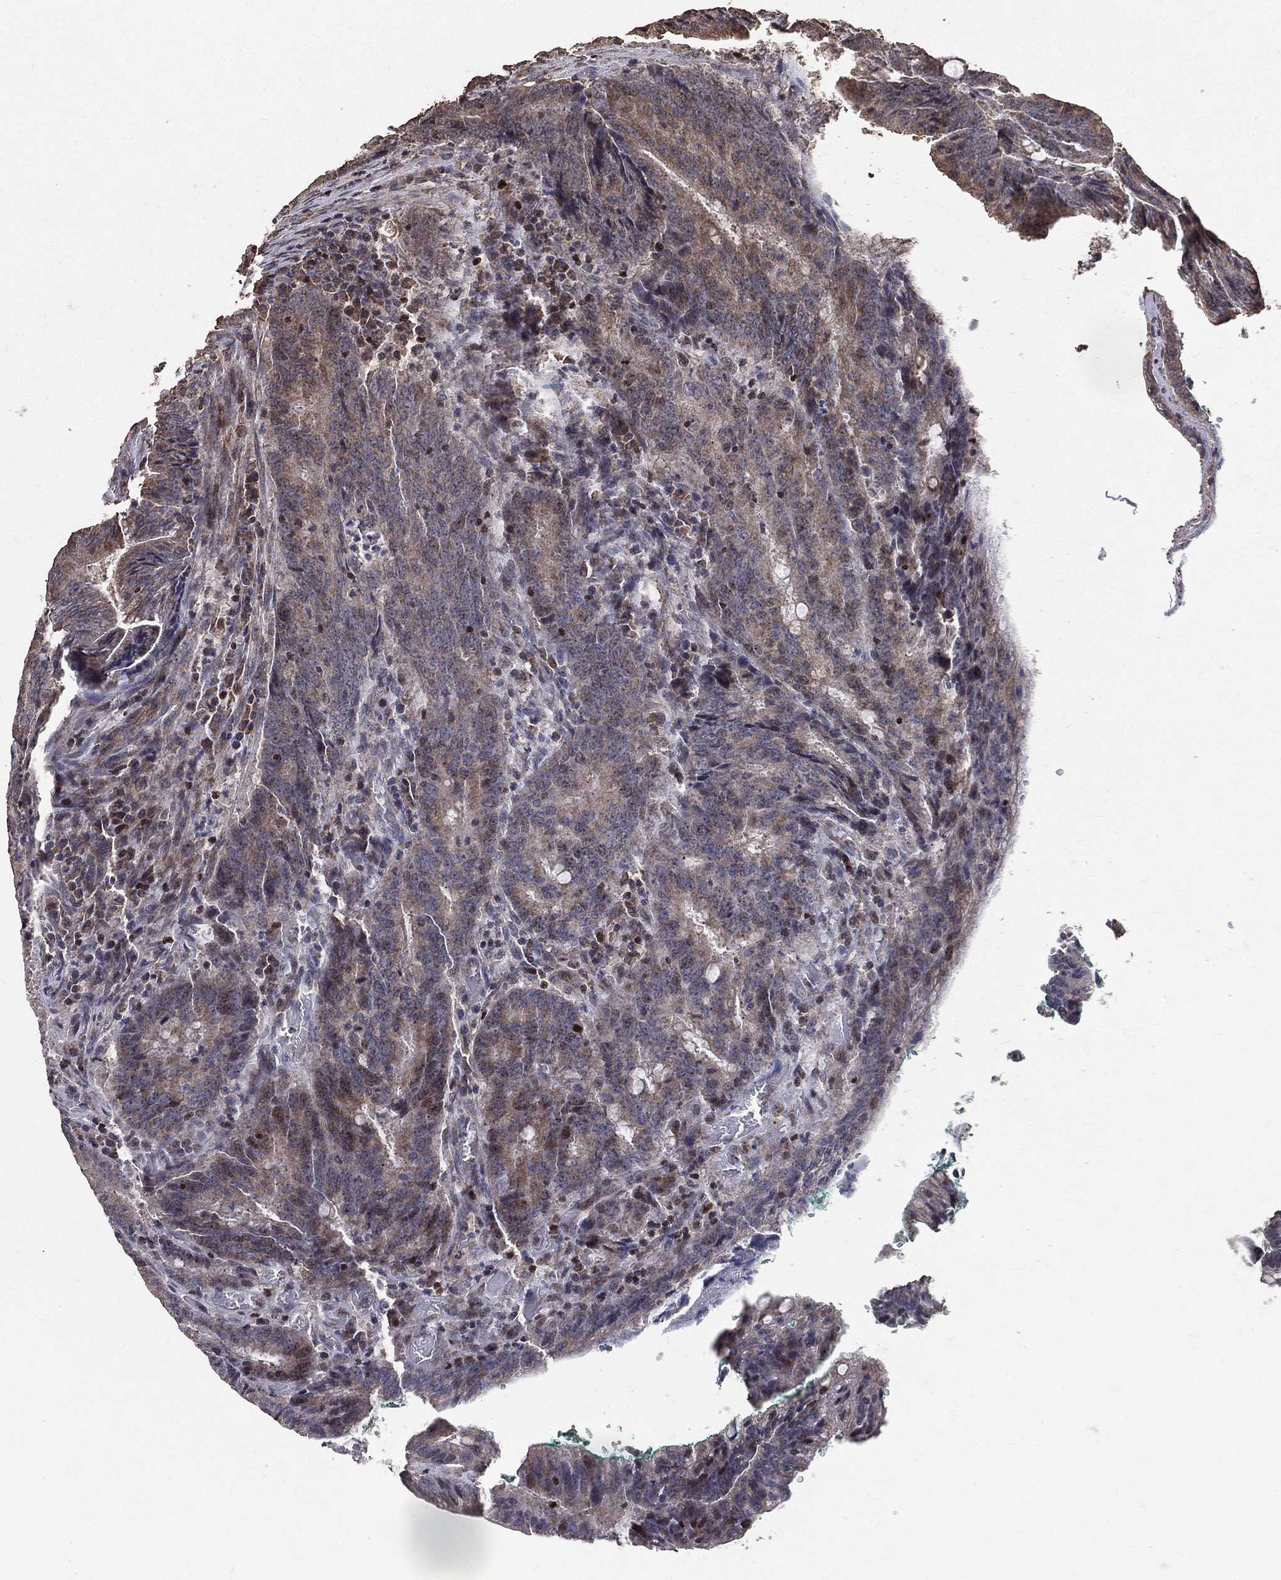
{"staining": {"intensity": "weak", "quantity": "25%-75%", "location": "cytoplasmic/membranous"}, "tissue": "colorectal cancer", "cell_type": "Tumor cells", "image_type": "cancer", "snomed": [{"axis": "morphology", "description": "Adenocarcinoma, NOS"}, {"axis": "topography", "description": "Colon"}], "caption": "DAB (3,3'-diaminobenzidine) immunohistochemical staining of human colorectal cancer (adenocarcinoma) reveals weak cytoplasmic/membranous protein expression in approximately 25%-75% of tumor cells. Nuclei are stained in blue.", "gene": "LY6K", "patient": {"sex": "female", "age": 87}}